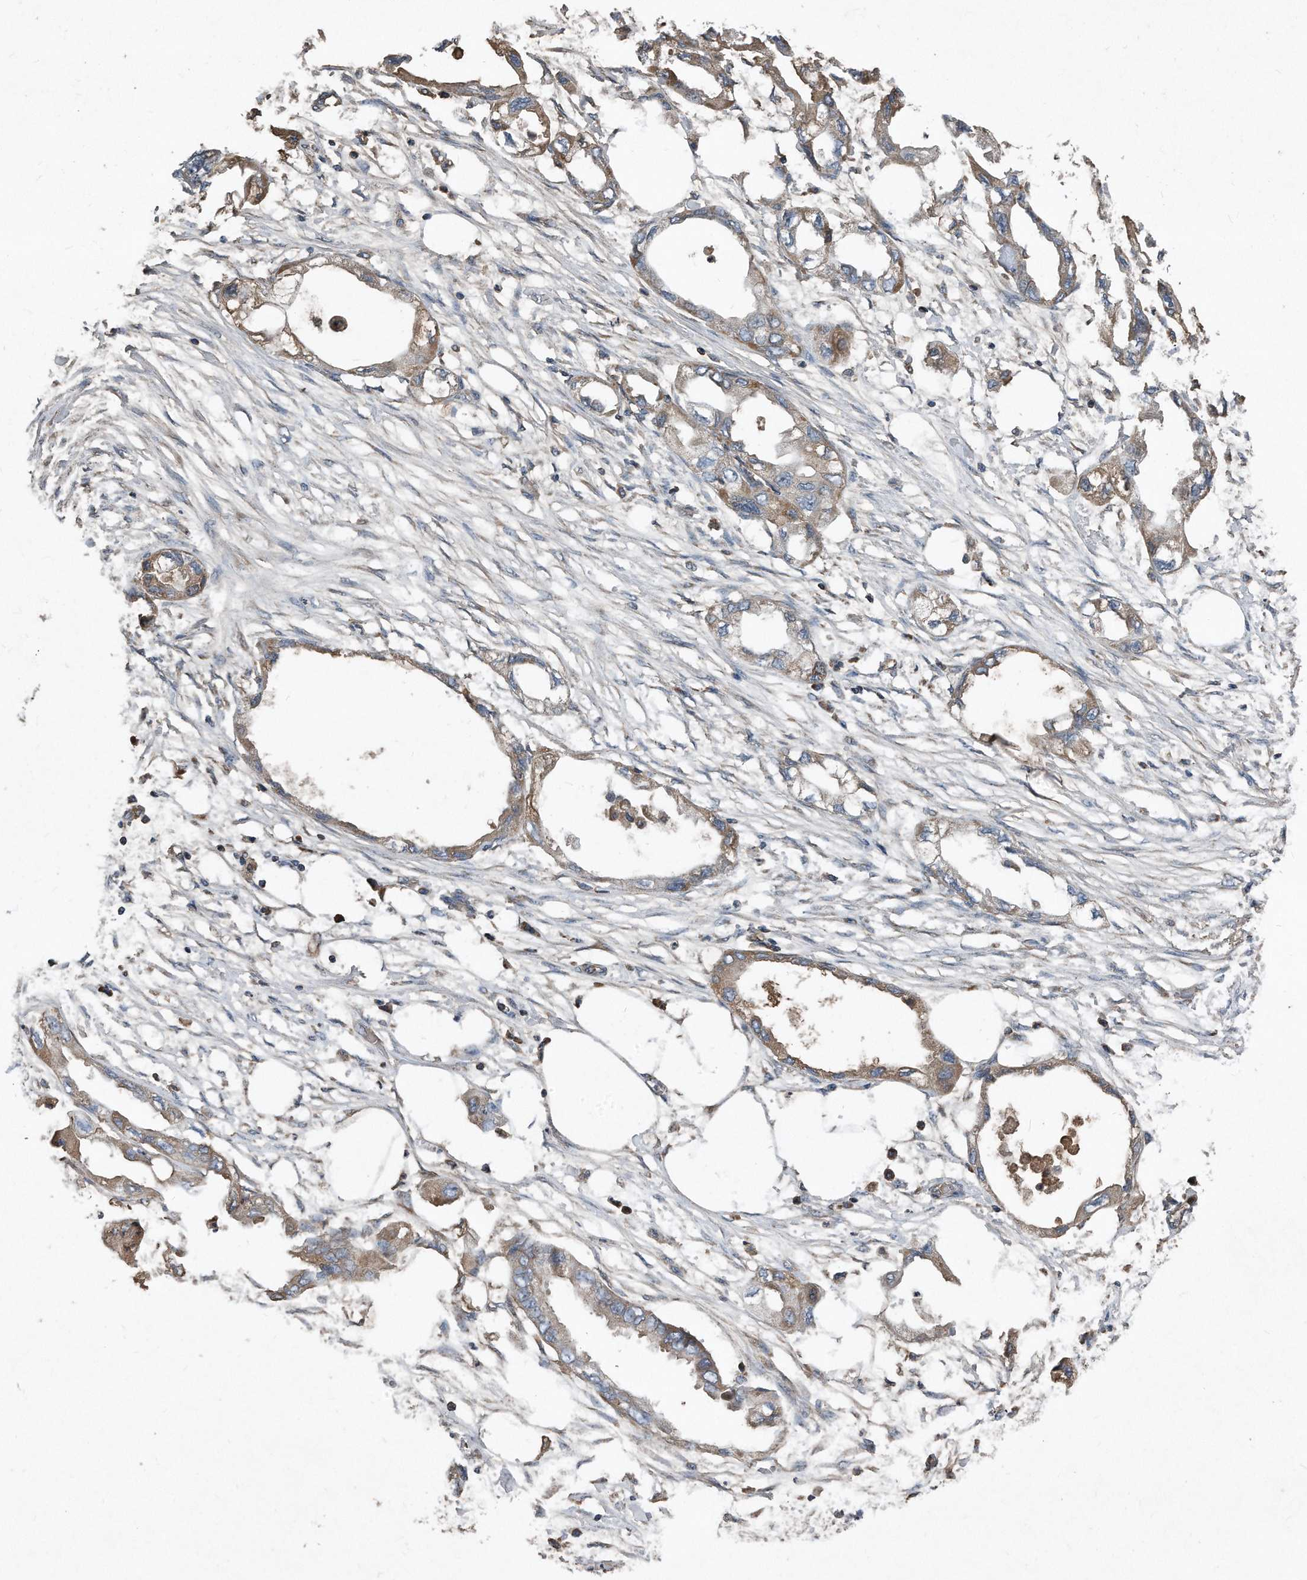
{"staining": {"intensity": "weak", "quantity": "25%-75%", "location": "cytoplasmic/membranous"}, "tissue": "endometrial cancer", "cell_type": "Tumor cells", "image_type": "cancer", "snomed": [{"axis": "morphology", "description": "Adenocarcinoma, NOS"}, {"axis": "morphology", "description": "Adenocarcinoma, metastatic, NOS"}, {"axis": "topography", "description": "Adipose tissue"}, {"axis": "topography", "description": "Endometrium"}], "caption": "Immunohistochemistry (IHC) of human endometrial adenocarcinoma shows low levels of weak cytoplasmic/membranous expression in approximately 25%-75% of tumor cells. The staining was performed using DAB to visualize the protein expression in brown, while the nuclei were stained in blue with hematoxylin (Magnification: 20x).", "gene": "SDHA", "patient": {"sex": "female", "age": 67}}